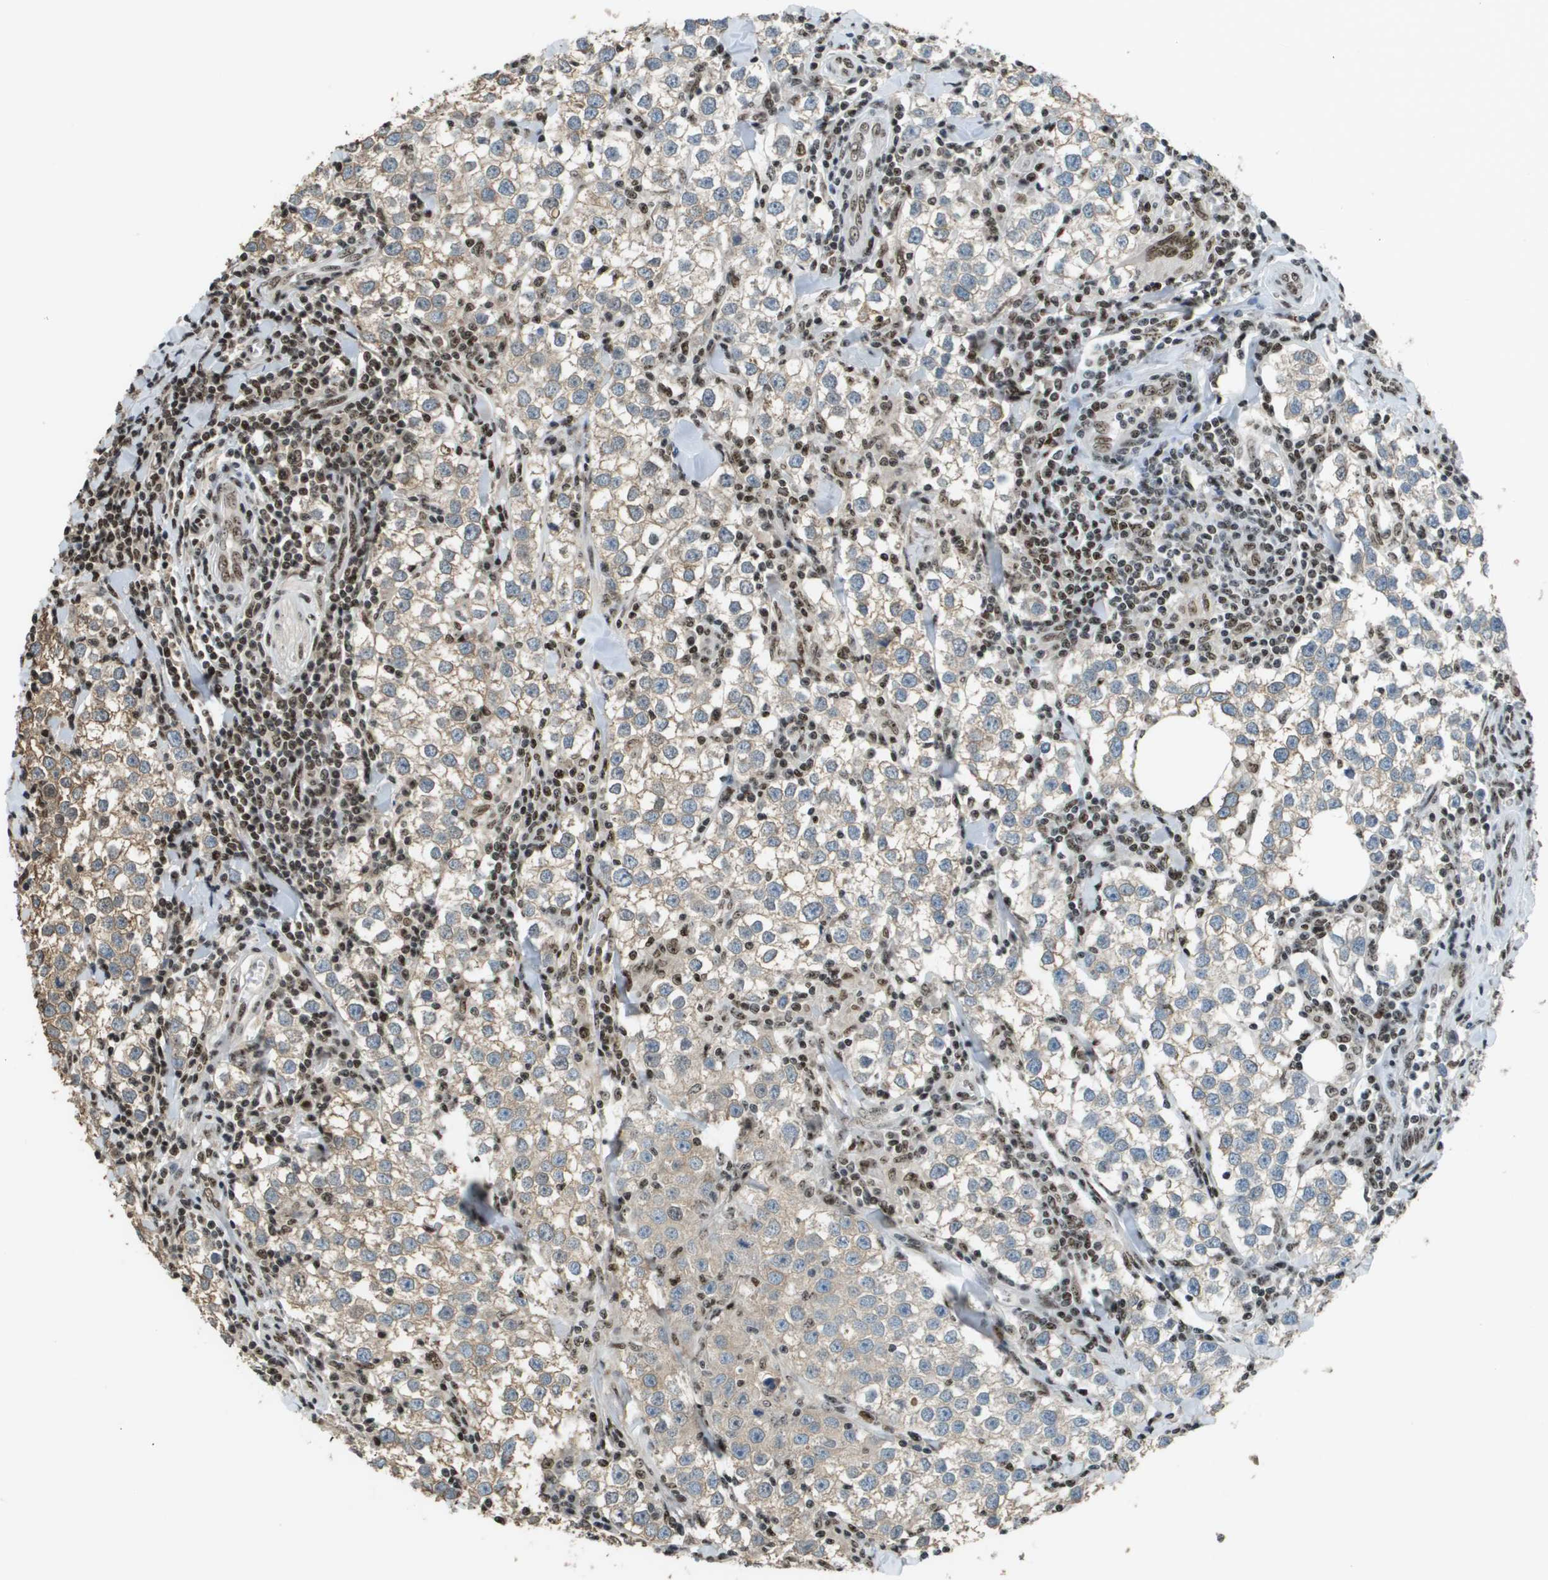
{"staining": {"intensity": "weak", "quantity": ">75%", "location": "cytoplasmic/membranous"}, "tissue": "testis cancer", "cell_type": "Tumor cells", "image_type": "cancer", "snomed": [{"axis": "morphology", "description": "Seminoma, NOS"}, {"axis": "morphology", "description": "Carcinoma, Embryonal, NOS"}, {"axis": "topography", "description": "Testis"}], "caption": "Testis cancer (embryonal carcinoma) tissue reveals weak cytoplasmic/membranous staining in about >75% of tumor cells, visualized by immunohistochemistry. (IHC, brightfield microscopy, high magnification).", "gene": "SP100", "patient": {"sex": "male", "age": 36}}